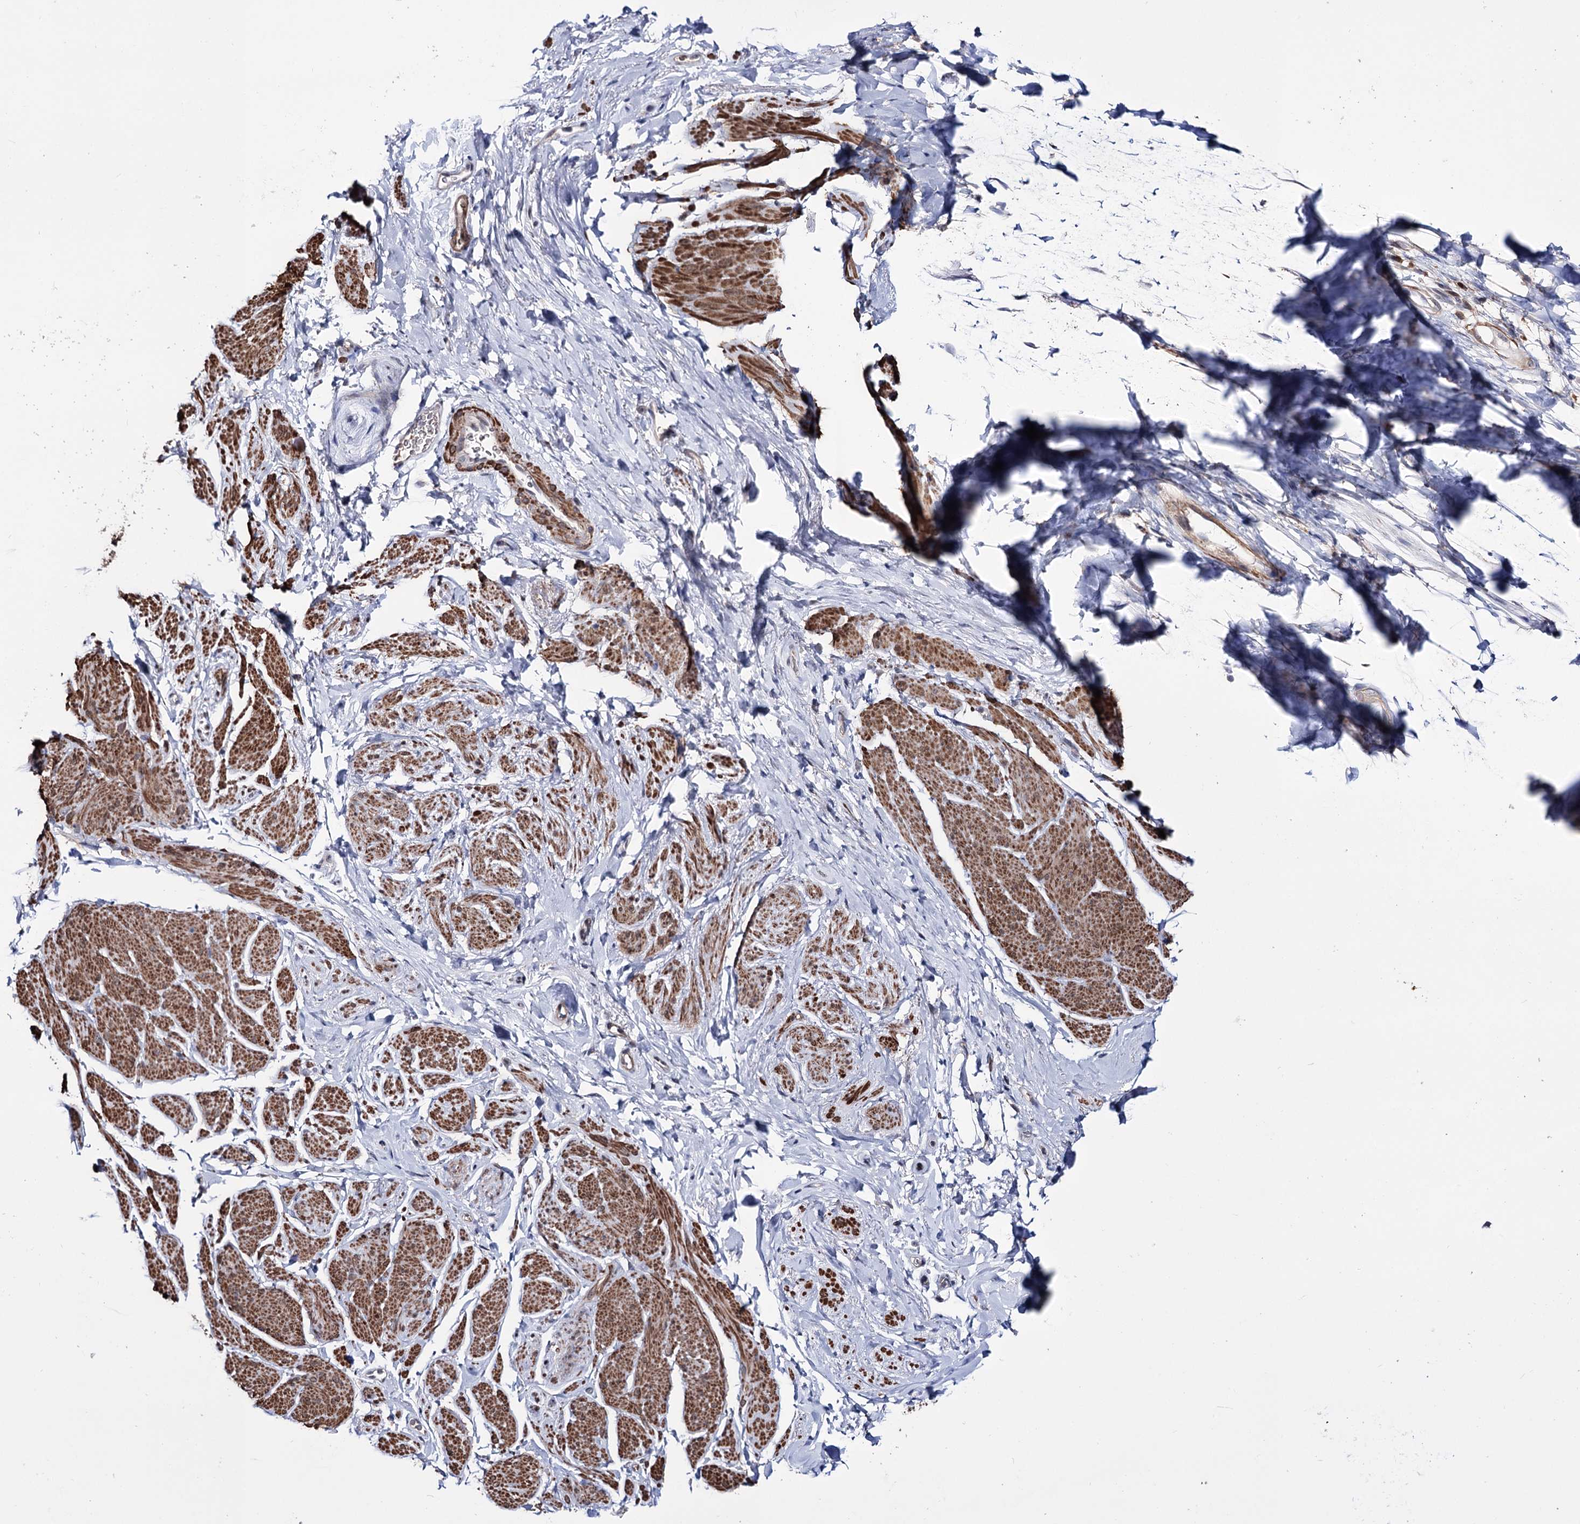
{"staining": {"intensity": "moderate", "quantity": "25%-75%", "location": "cytoplasmic/membranous"}, "tissue": "smooth muscle", "cell_type": "Smooth muscle cells", "image_type": "normal", "snomed": [{"axis": "morphology", "description": "Normal tissue, NOS"}, {"axis": "topography", "description": "Smooth muscle"}, {"axis": "topography", "description": "Peripheral nerve tissue"}], "caption": "Smooth muscle cells demonstrate moderate cytoplasmic/membranous staining in about 25%-75% of cells in normal smooth muscle.", "gene": "PPRC1", "patient": {"sex": "male", "age": 69}}